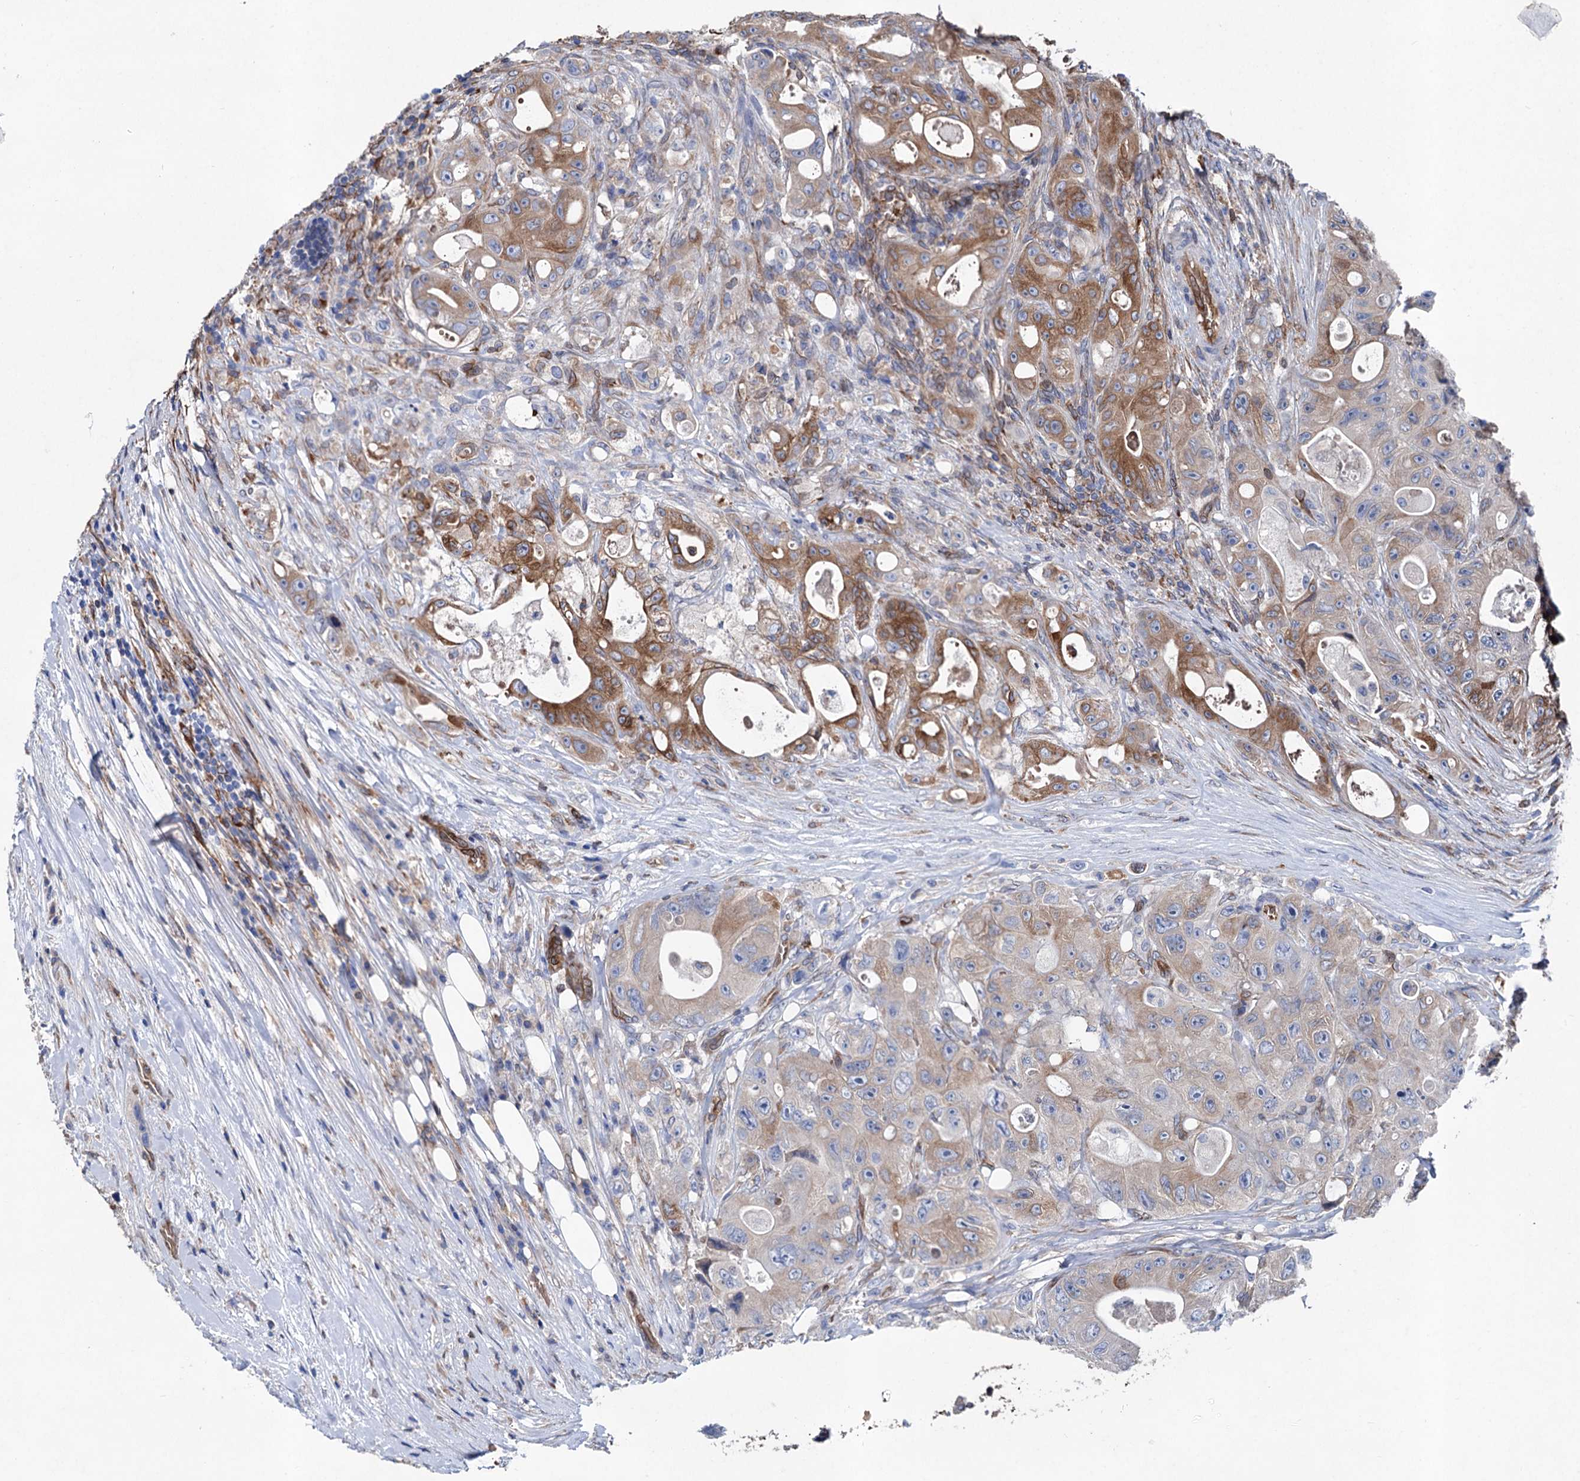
{"staining": {"intensity": "moderate", "quantity": "25%-75%", "location": "cytoplasmic/membranous"}, "tissue": "colorectal cancer", "cell_type": "Tumor cells", "image_type": "cancer", "snomed": [{"axis": "morphology", "description": "Adenocarcinoma, NOS"}, {"axis": "topography", "description": "Colon"}], "caption": "A micrograph of human colorectal cancer stained for a protein shows moderate cytoplasmic/membranous brown staining in tumor cells. (DAB (3,3'-diaminobenzidine) = brown stain, brightfield microscopy at high magnification).", "gene": "STING1", "patient": {"sex": "female", "age": 46}}